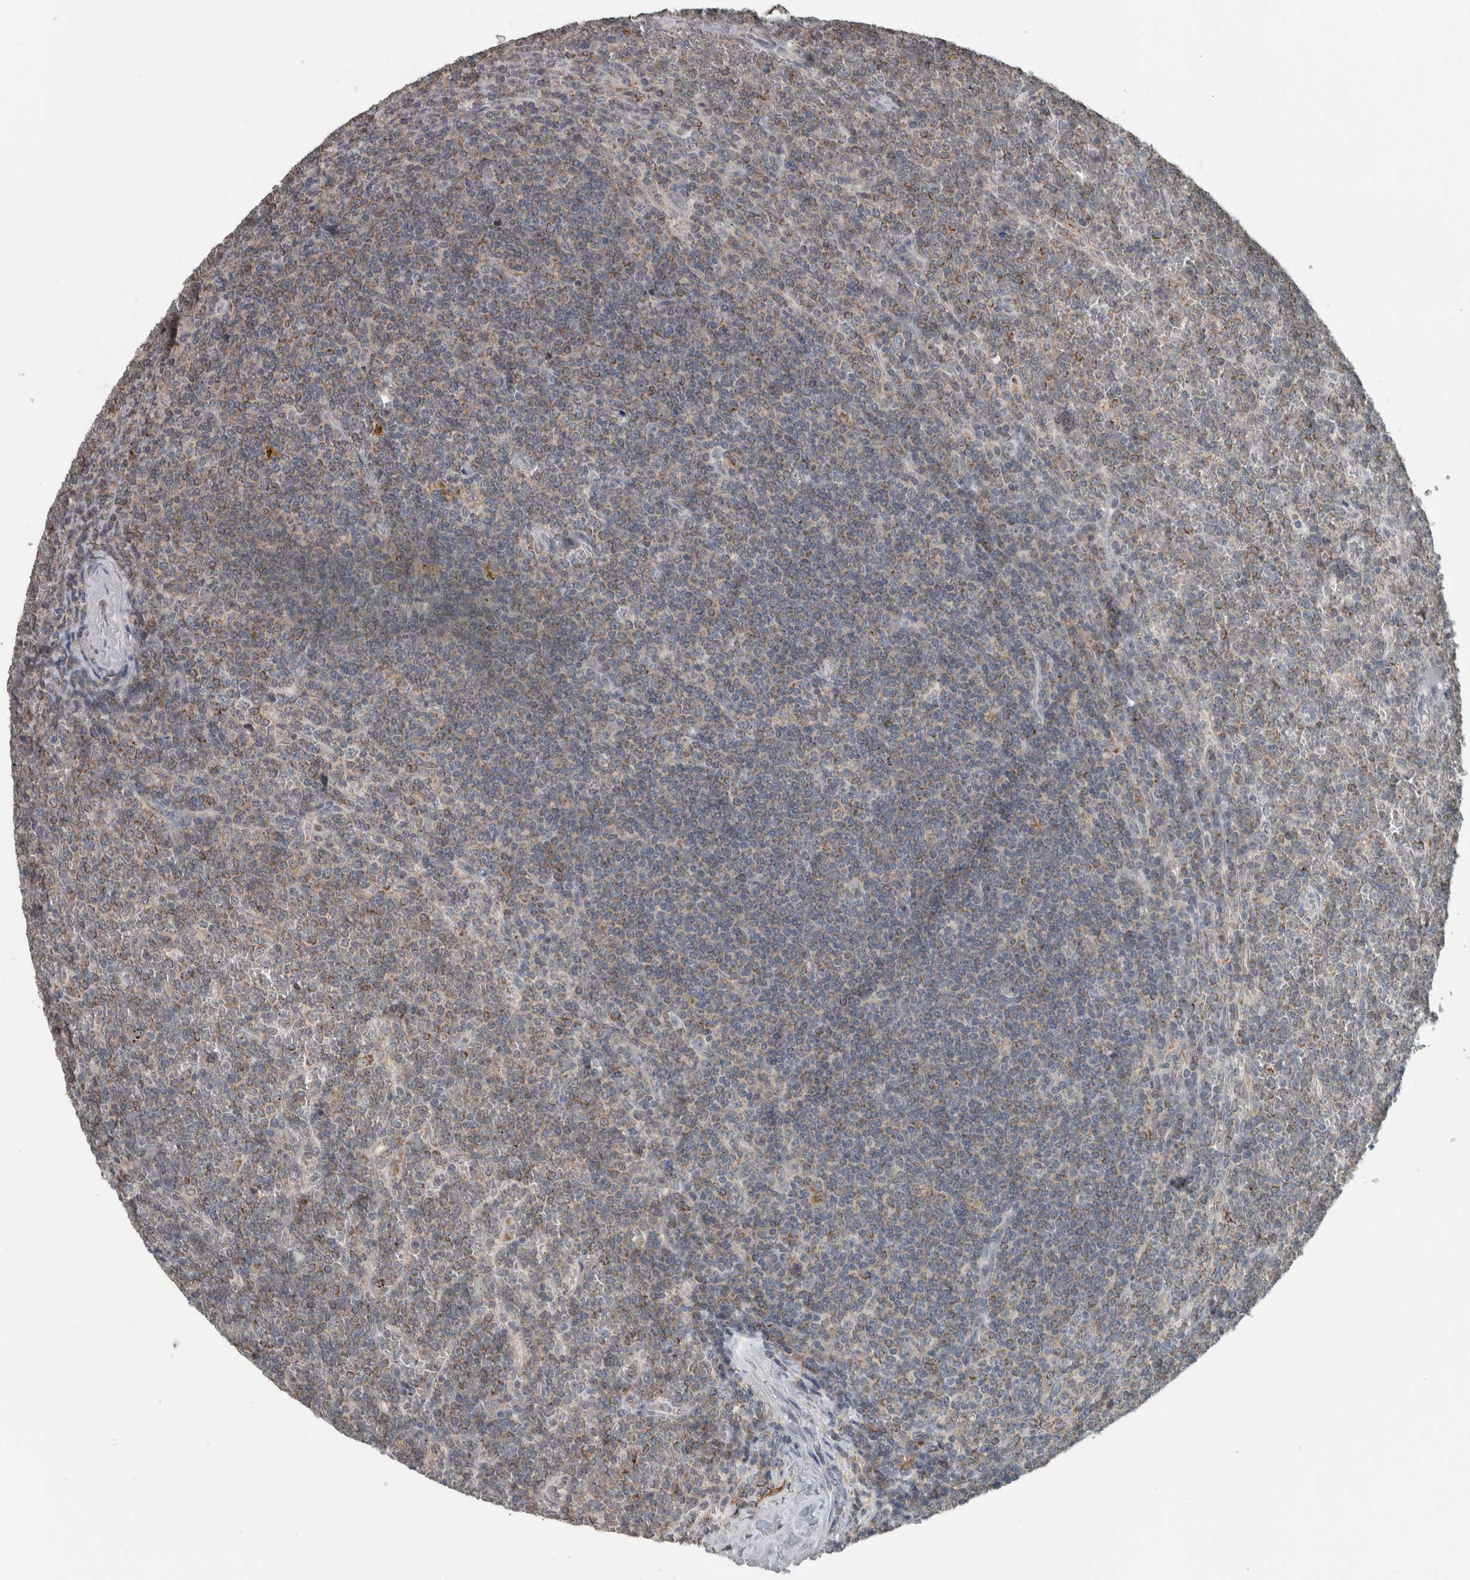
{"staining": {"intensity": "moderate", "quantity": "25%-75%", "location": "cytoplasmic/membranous"}, "tissue": "lymphoma", "cell_type": "Tumor cells", "image_type": "cancer", "snomed": [{"axis": "morphology", "description": "Malignant lymphoma, non-Hodgkin's type, Low grade"}, {"axis": "topography", "description": "Spleen"}], "caption": "DAB immunohistochemical staining of human malignant lymphoma, non-Hodgkin's type (low-grade) shows moderate cytoplasmic/membranous protein staining in approximately 25%-75% of tumor cells.", "gene": "ACSF2", "patient": {"sex": "female", "age": 19}}